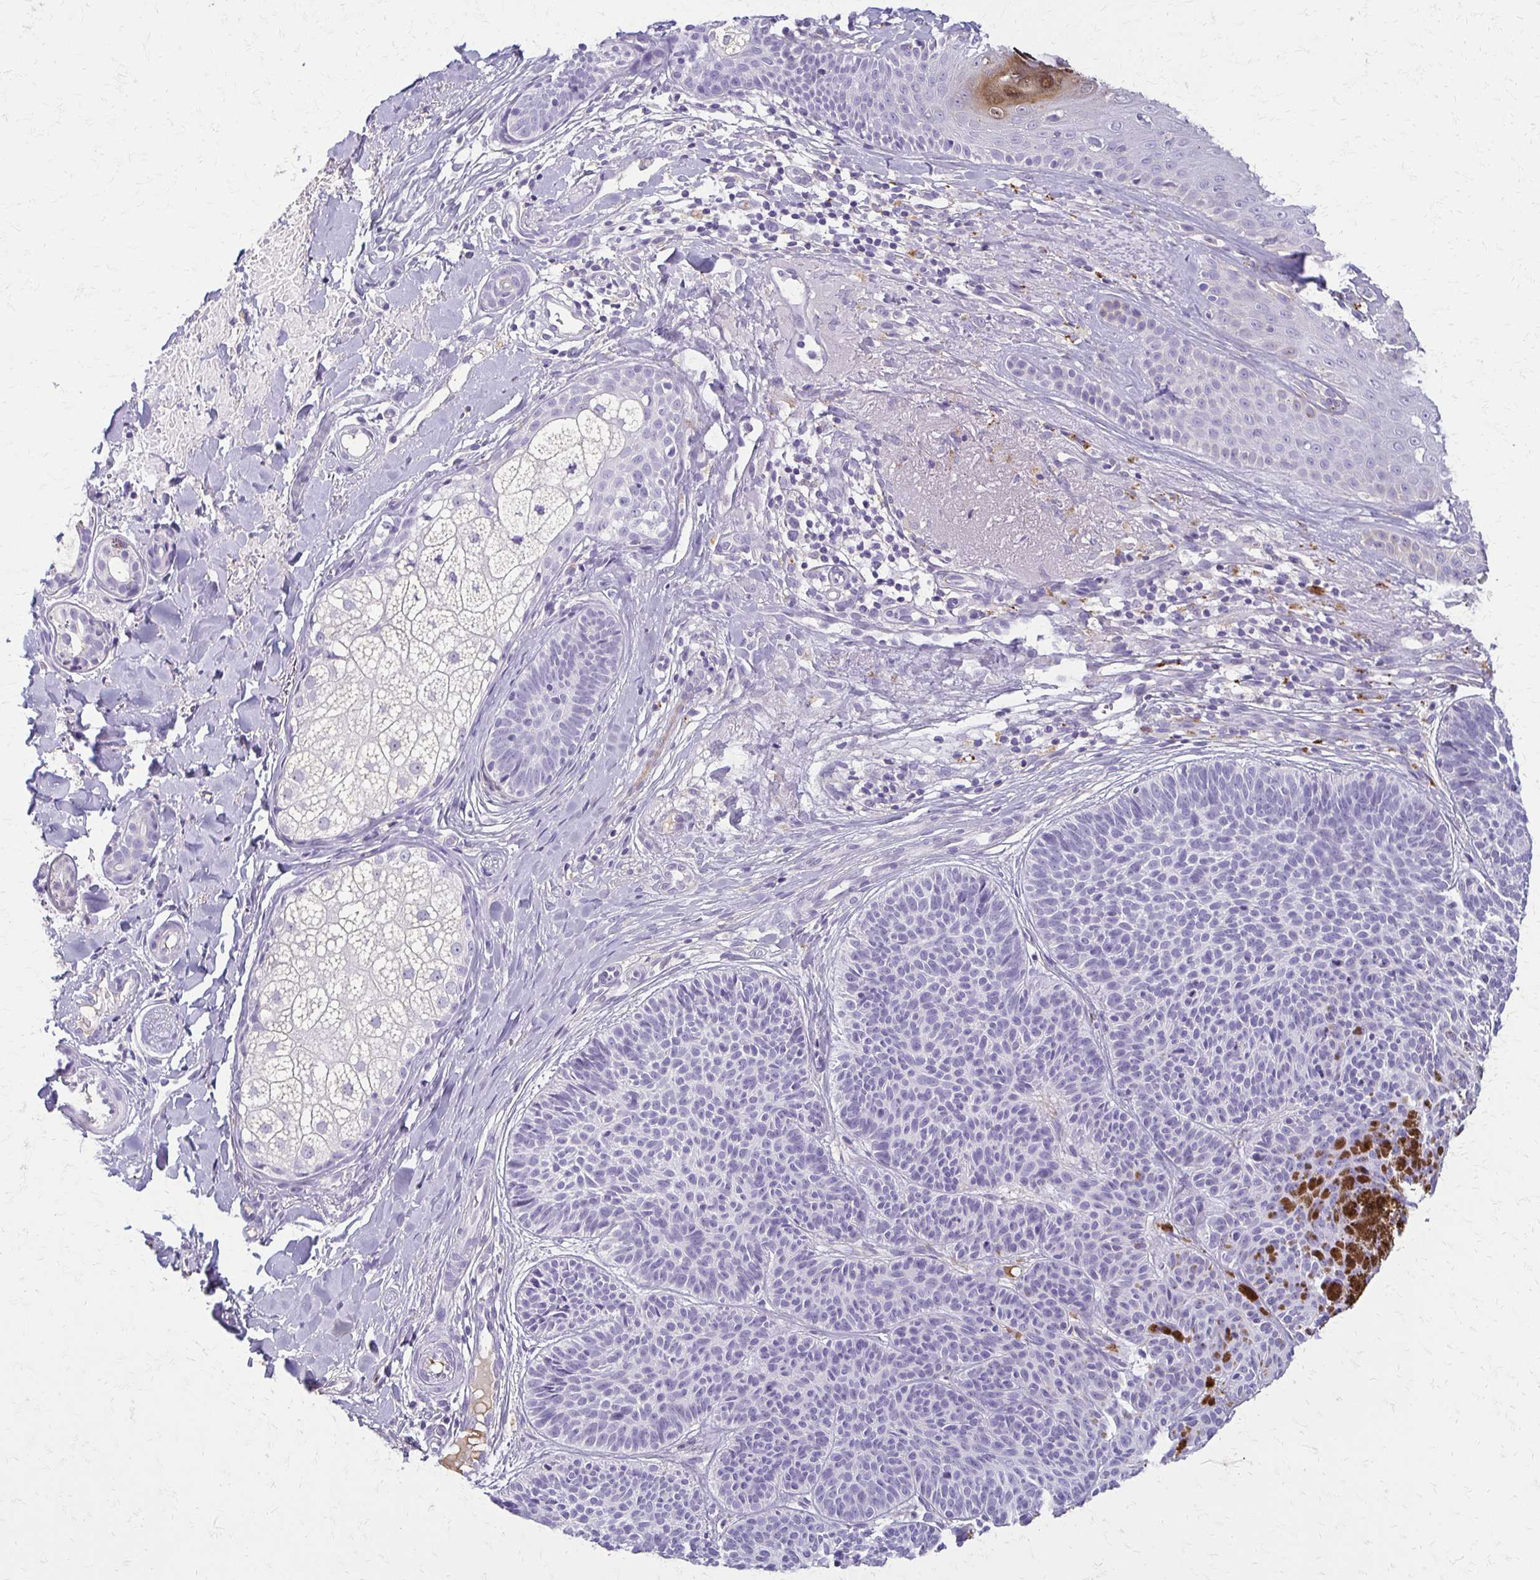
{"staining": {"intensity": "negative", "quantity": "none", "location": "none"}, "tissue": "skin cancer", "cell_type": "Tumor cells", "image_type": "cancer", "snomed": [{"axis": "morphology", "description": "Basal cell carcinoma"}, {"axis": "topography", "description": "Skin"}], "caption": "Tumor cells are negative for brown protein staining in skin basal cell carcinoma. (Brightfield microscopy of DAB immunohistochemistry at high magnification).", "gene": "BBS12", "patient": {"sex": "male", "age": 82}}